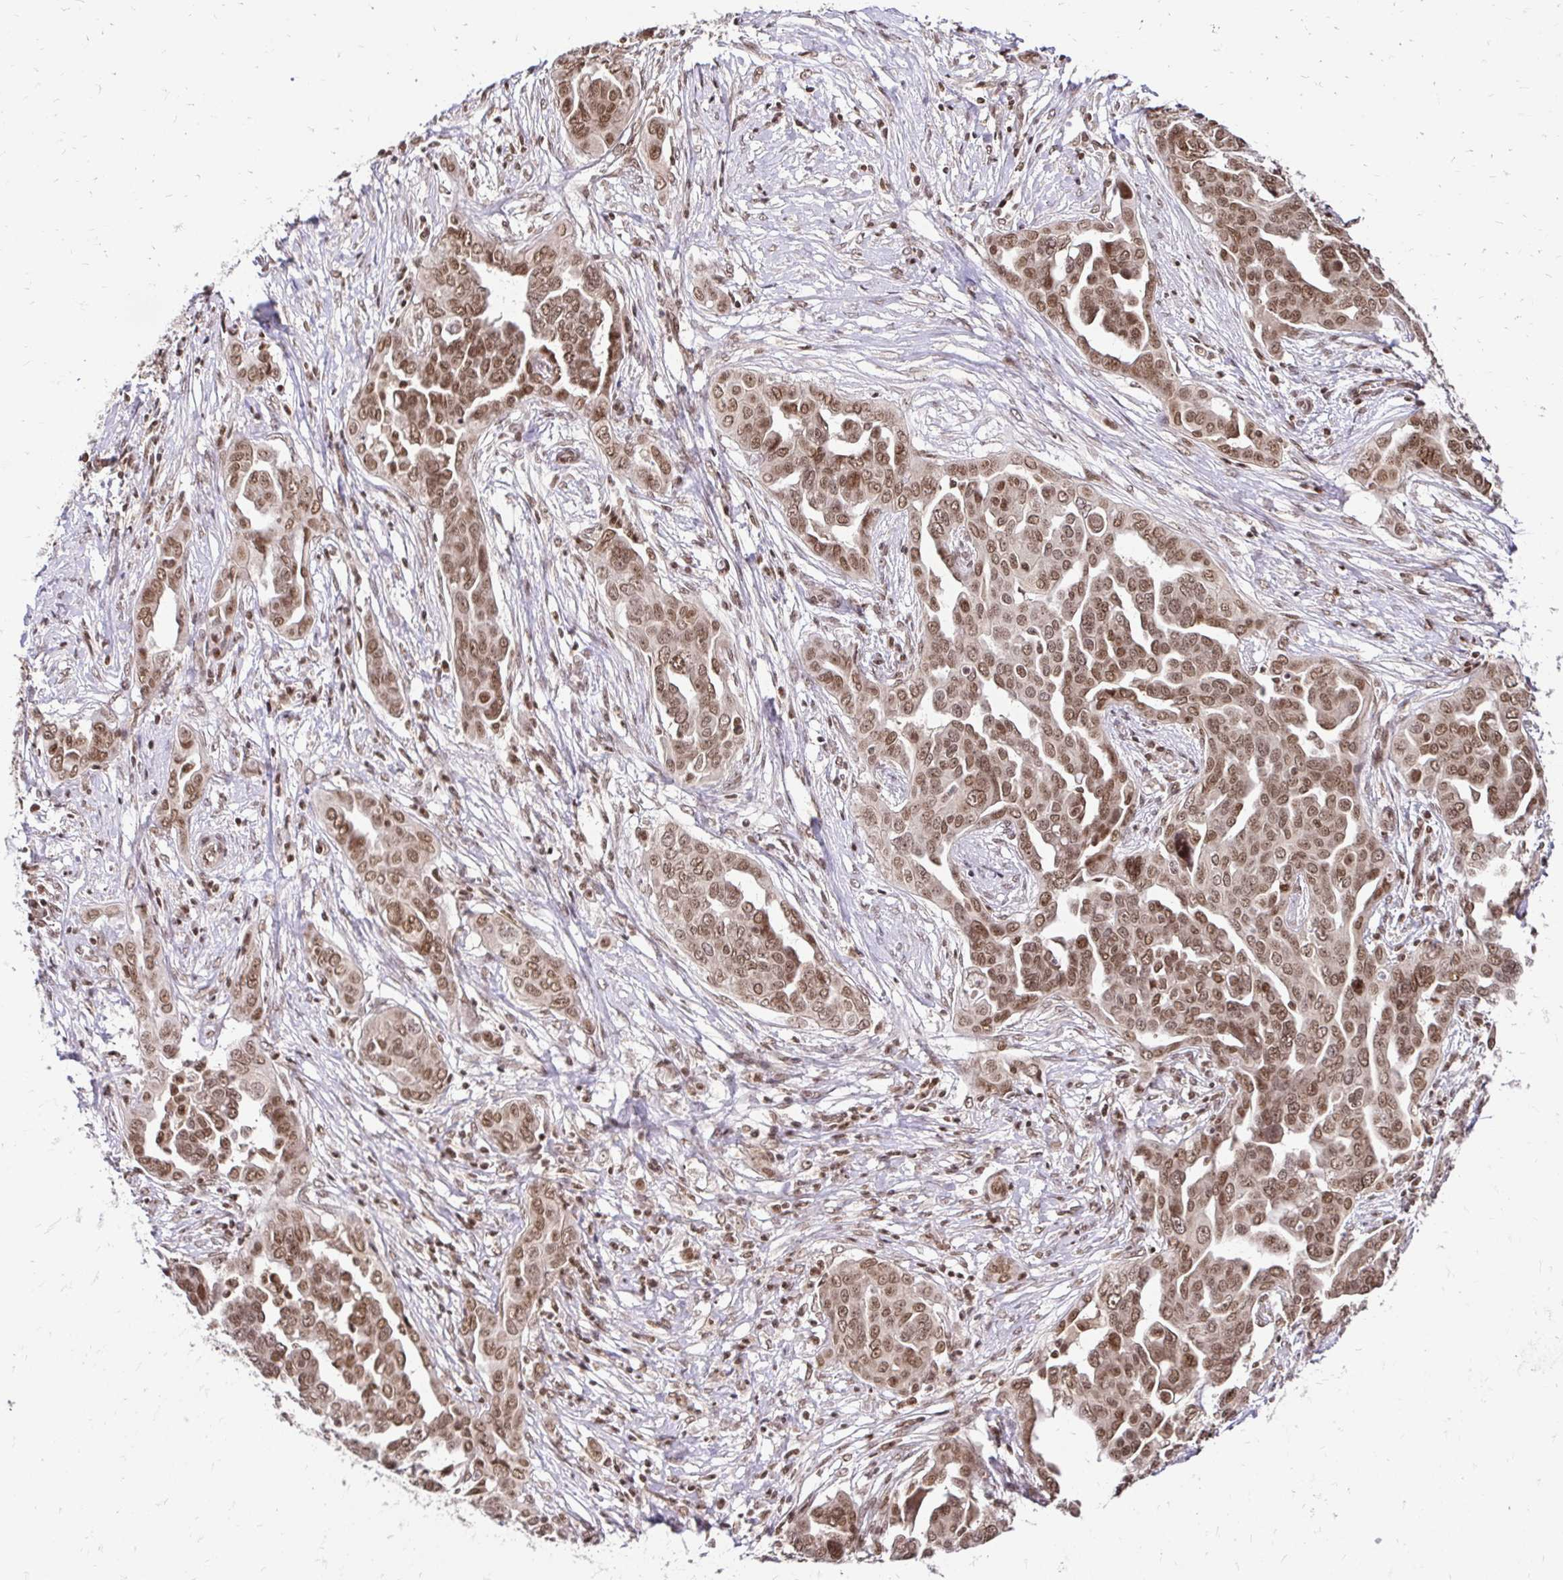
{"staining": {"intensity": "moderate", "quantity": ">75%", "location": "nuclear"}, "tissue": "ovarian cancer", "cell_type": "Tumor cells", "image_type": "cancer", "snomed": [{"axis": "morphology", "description": "Cystadenocarcinoma, serous, NOS"}, {"axis": "topography", "description": "Ovary"}], "caption": "A brown stain shows moderate nuclear staining of a protein in human ovarian serous cystadenocarcinoma tumor cells.", "gene": "GLYR1", "patient": {"sex": "female", "age": 59}}